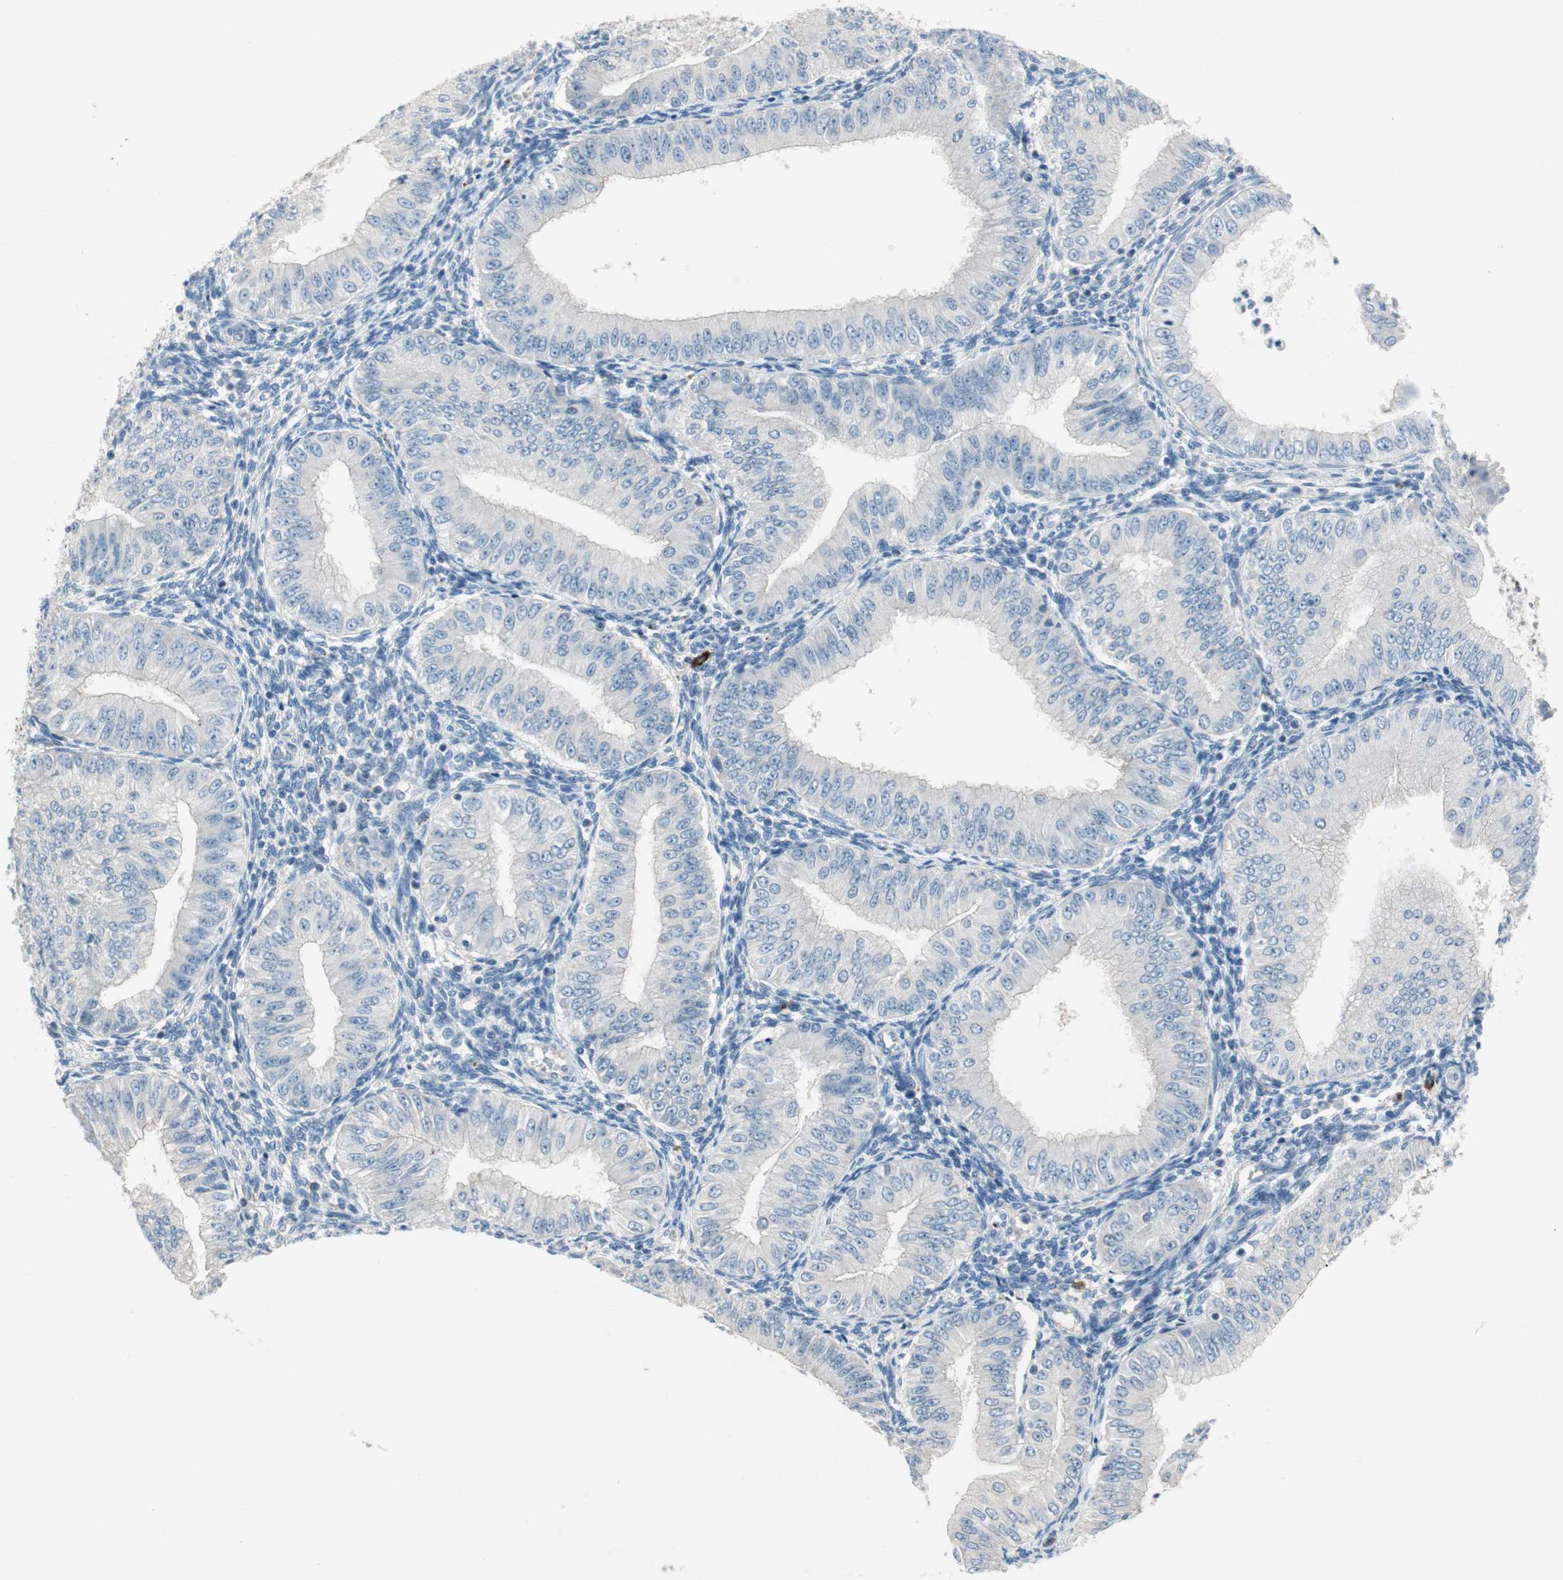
{"staining": {"intensity": "negative", "quantity": "none", "location": "none"}, "tissue": "endometrial cancer", "cell_type": "Tumor cells", "image_type": "cancer", "snomed": [{"axis": "morphology", "description": "Normal tissue, NOS"}, {"axis": "morphology", "description": "Adenocarcinoma, NOS"}, {"axis": "topography", "description": "Endometrium"}], "caption": "An image of endometrial cancer (adenocarcinoma) stained for a protein shows no brown staining in tumor cells.", "gene": "CPA3", "patient": {"sex": "female", "age": 53}}